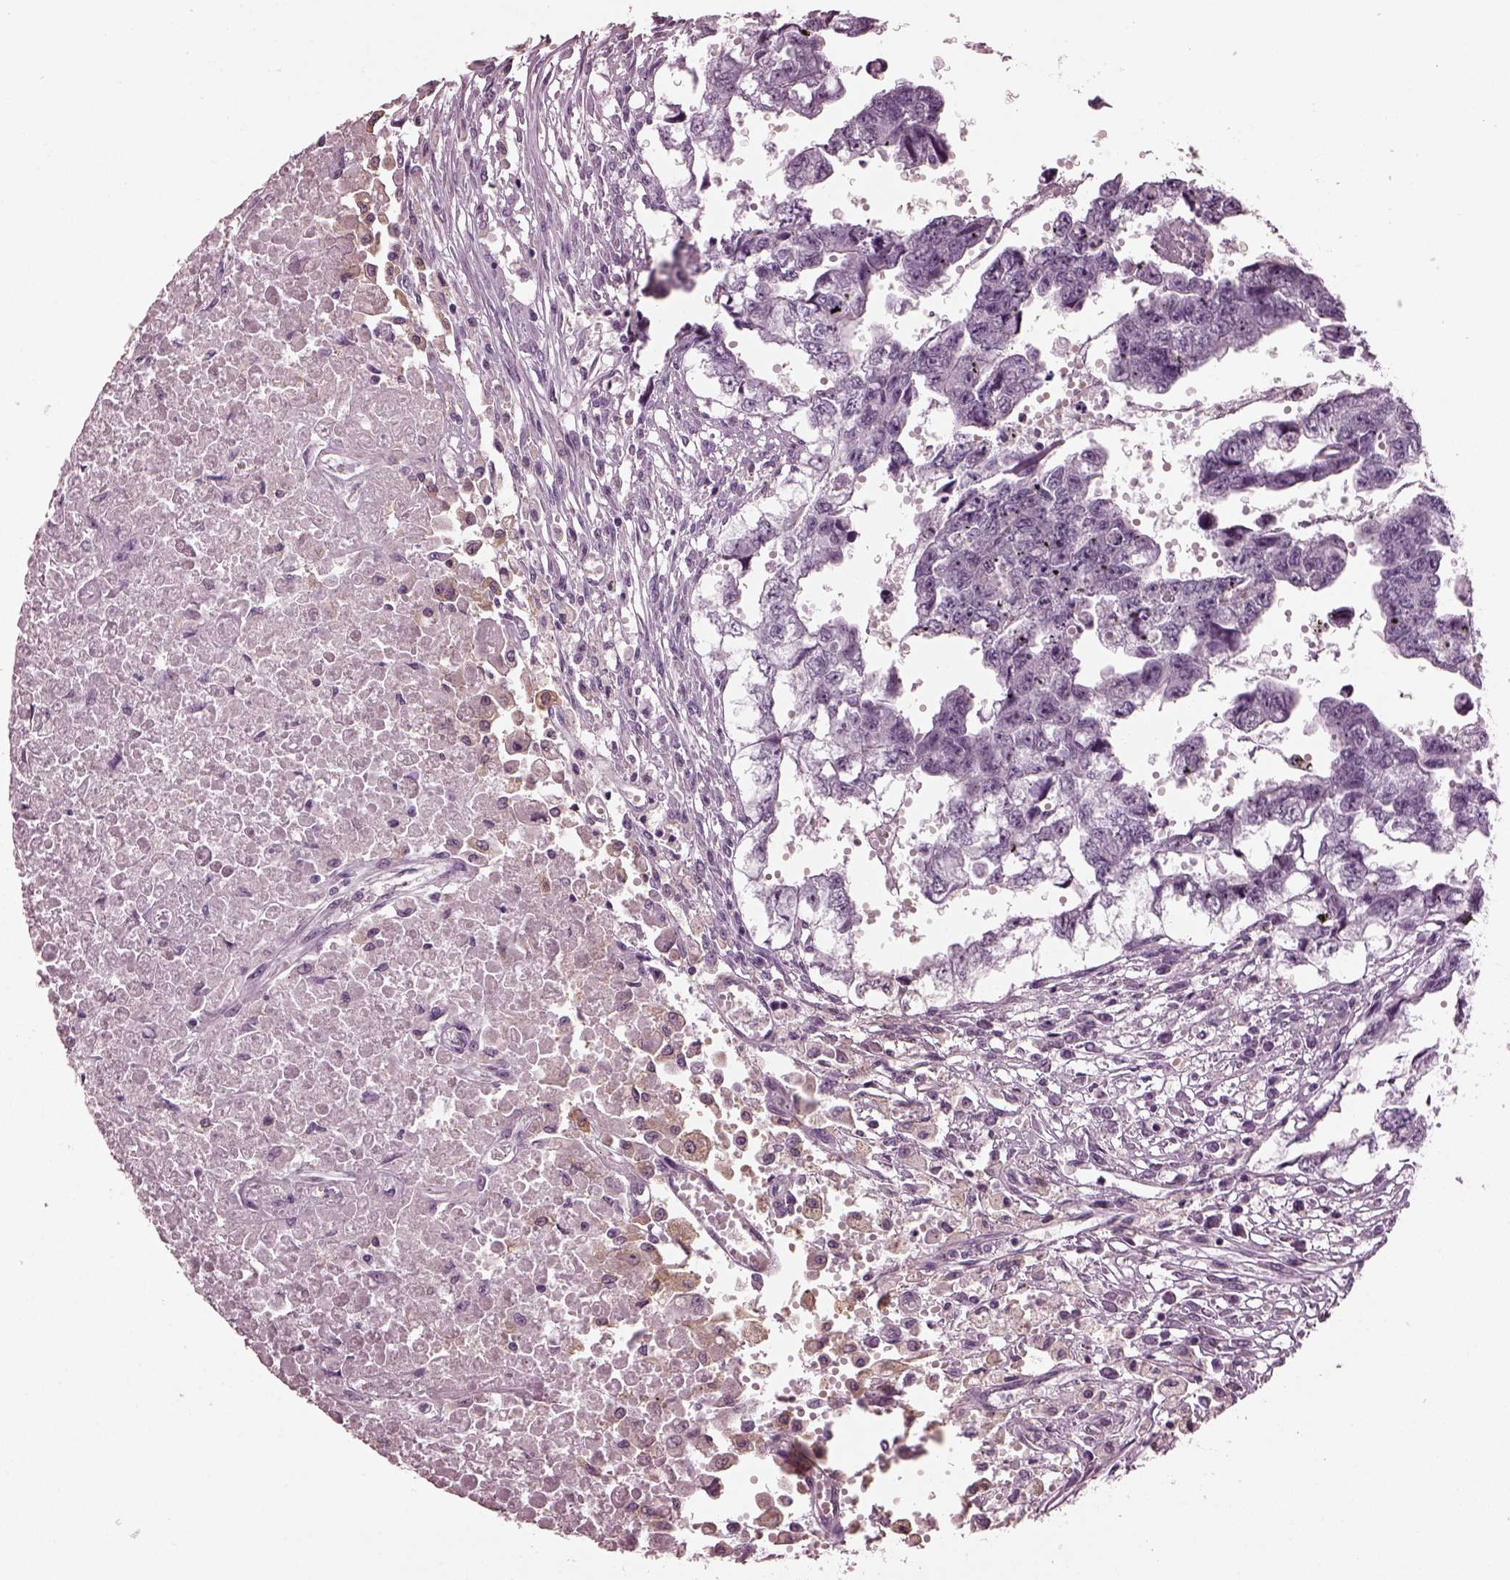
{"staining": {"intensity": "negative", "quantity": "none", "location": "none"}, "tissue": "testis cancer", "cell_type": "Tumor cells", "image_type": "cancer", "snomed": [{"axis": "morphology", "description": "Carcinoma, Embryonal, NOS"}, {"axis": "morphology", "description": "Teratoma, malignant, NOS"}, {"axis": "topography", "description": "Testis"}], "caption": "An IHC photomicrograph of testis cancer is shown. There is no staining in tumor cells of testis cancer.", "gene": "SLC6A17", "patient": {"sex": "male", "age": 44}}